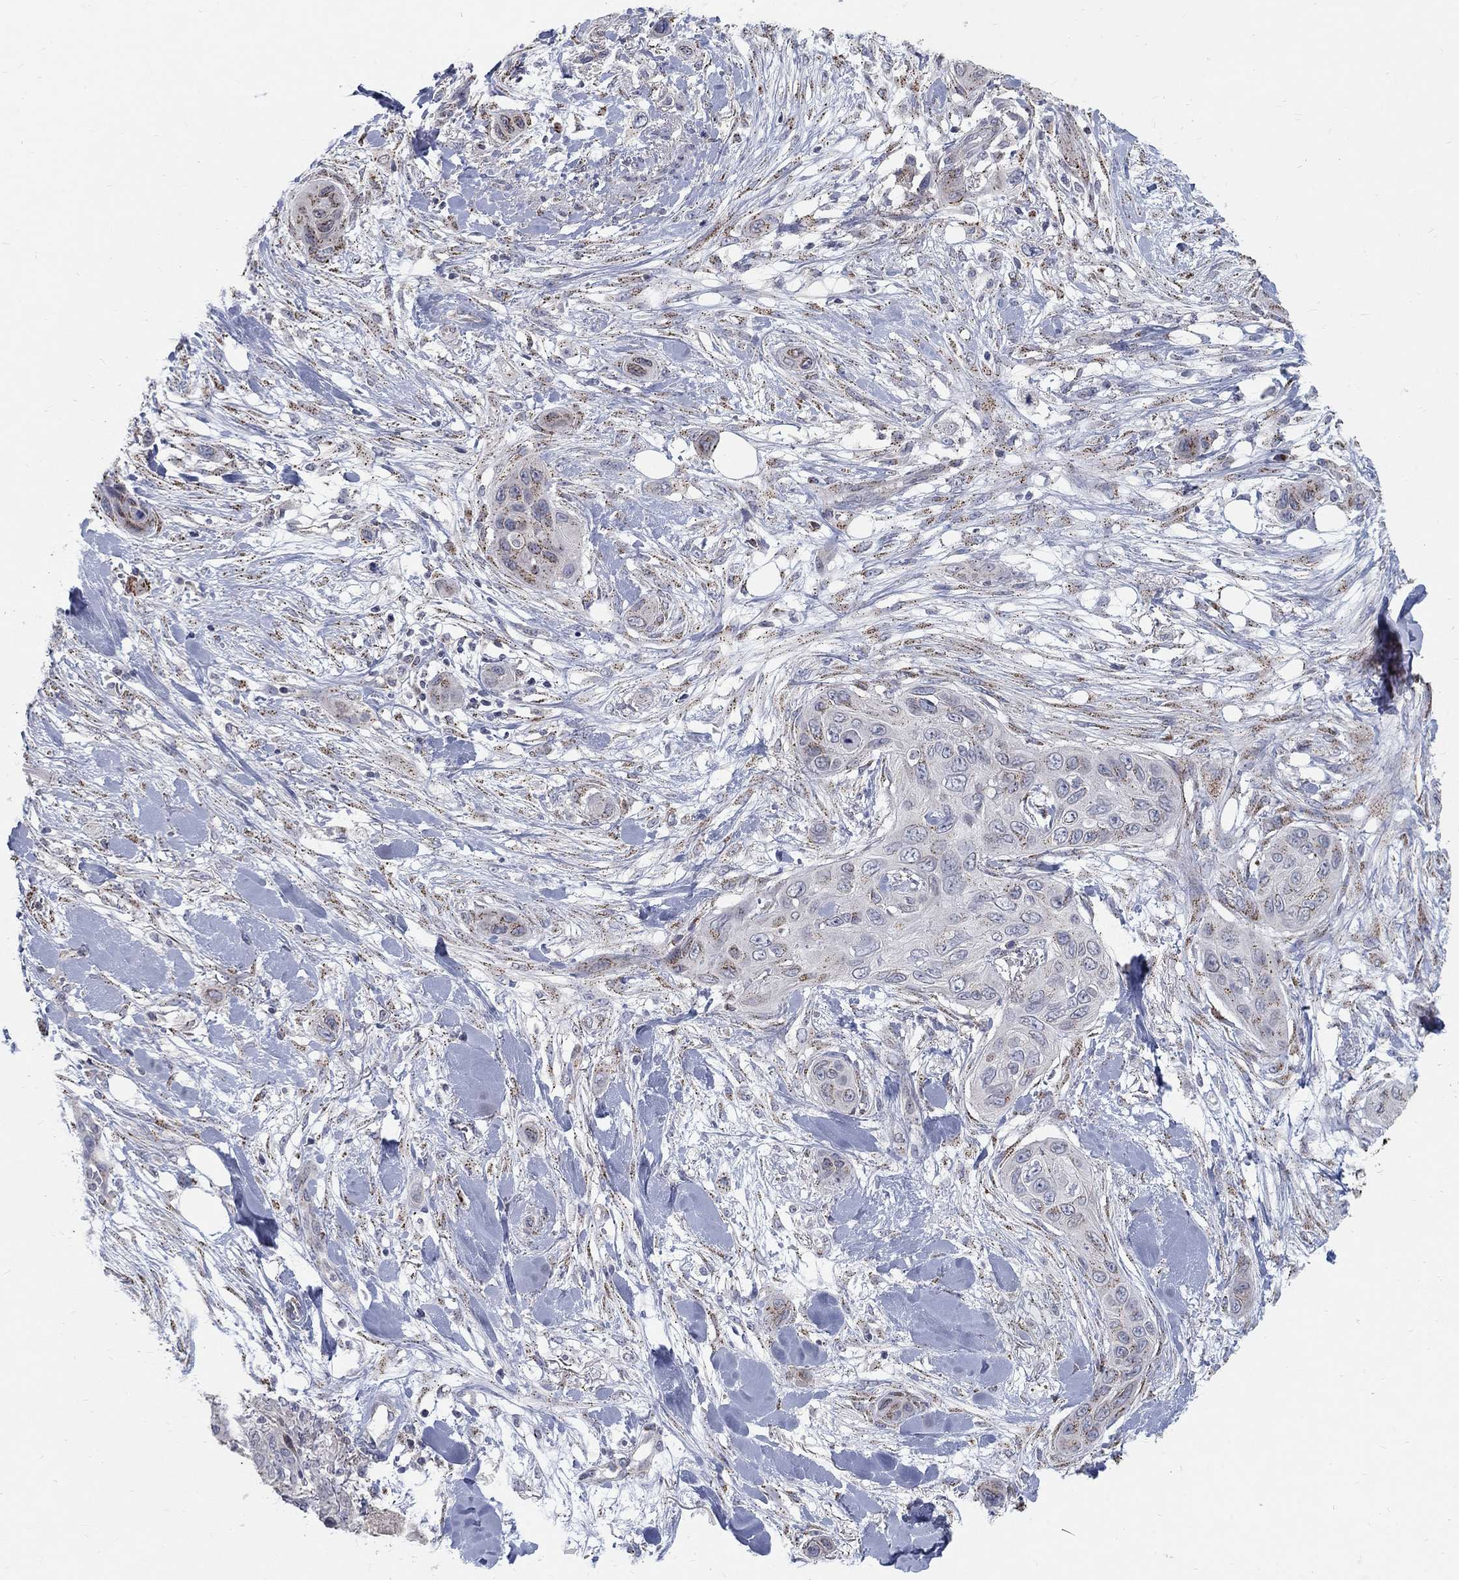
{"staining": {"intensity": "moderate", "quantity": "<25%", "location": "cytoplasmic/membranous"}, "tissue": "skin cancer", "cell_type": "Tumor cells", "image_type": "cancer", "snomed": [{"axis": "morphology", "description": "Squamous cell carcinoma, NOS"}, {"axis": "topography", "description": "Skin"}], "caption": "A photomicrograph of skin cancer stained for a protein demonstrates moderate cytoplasmic/membranous brown staining in tumor cells.", "gene": "PANK3", "patient": {"sex": "male", "age": 78}}